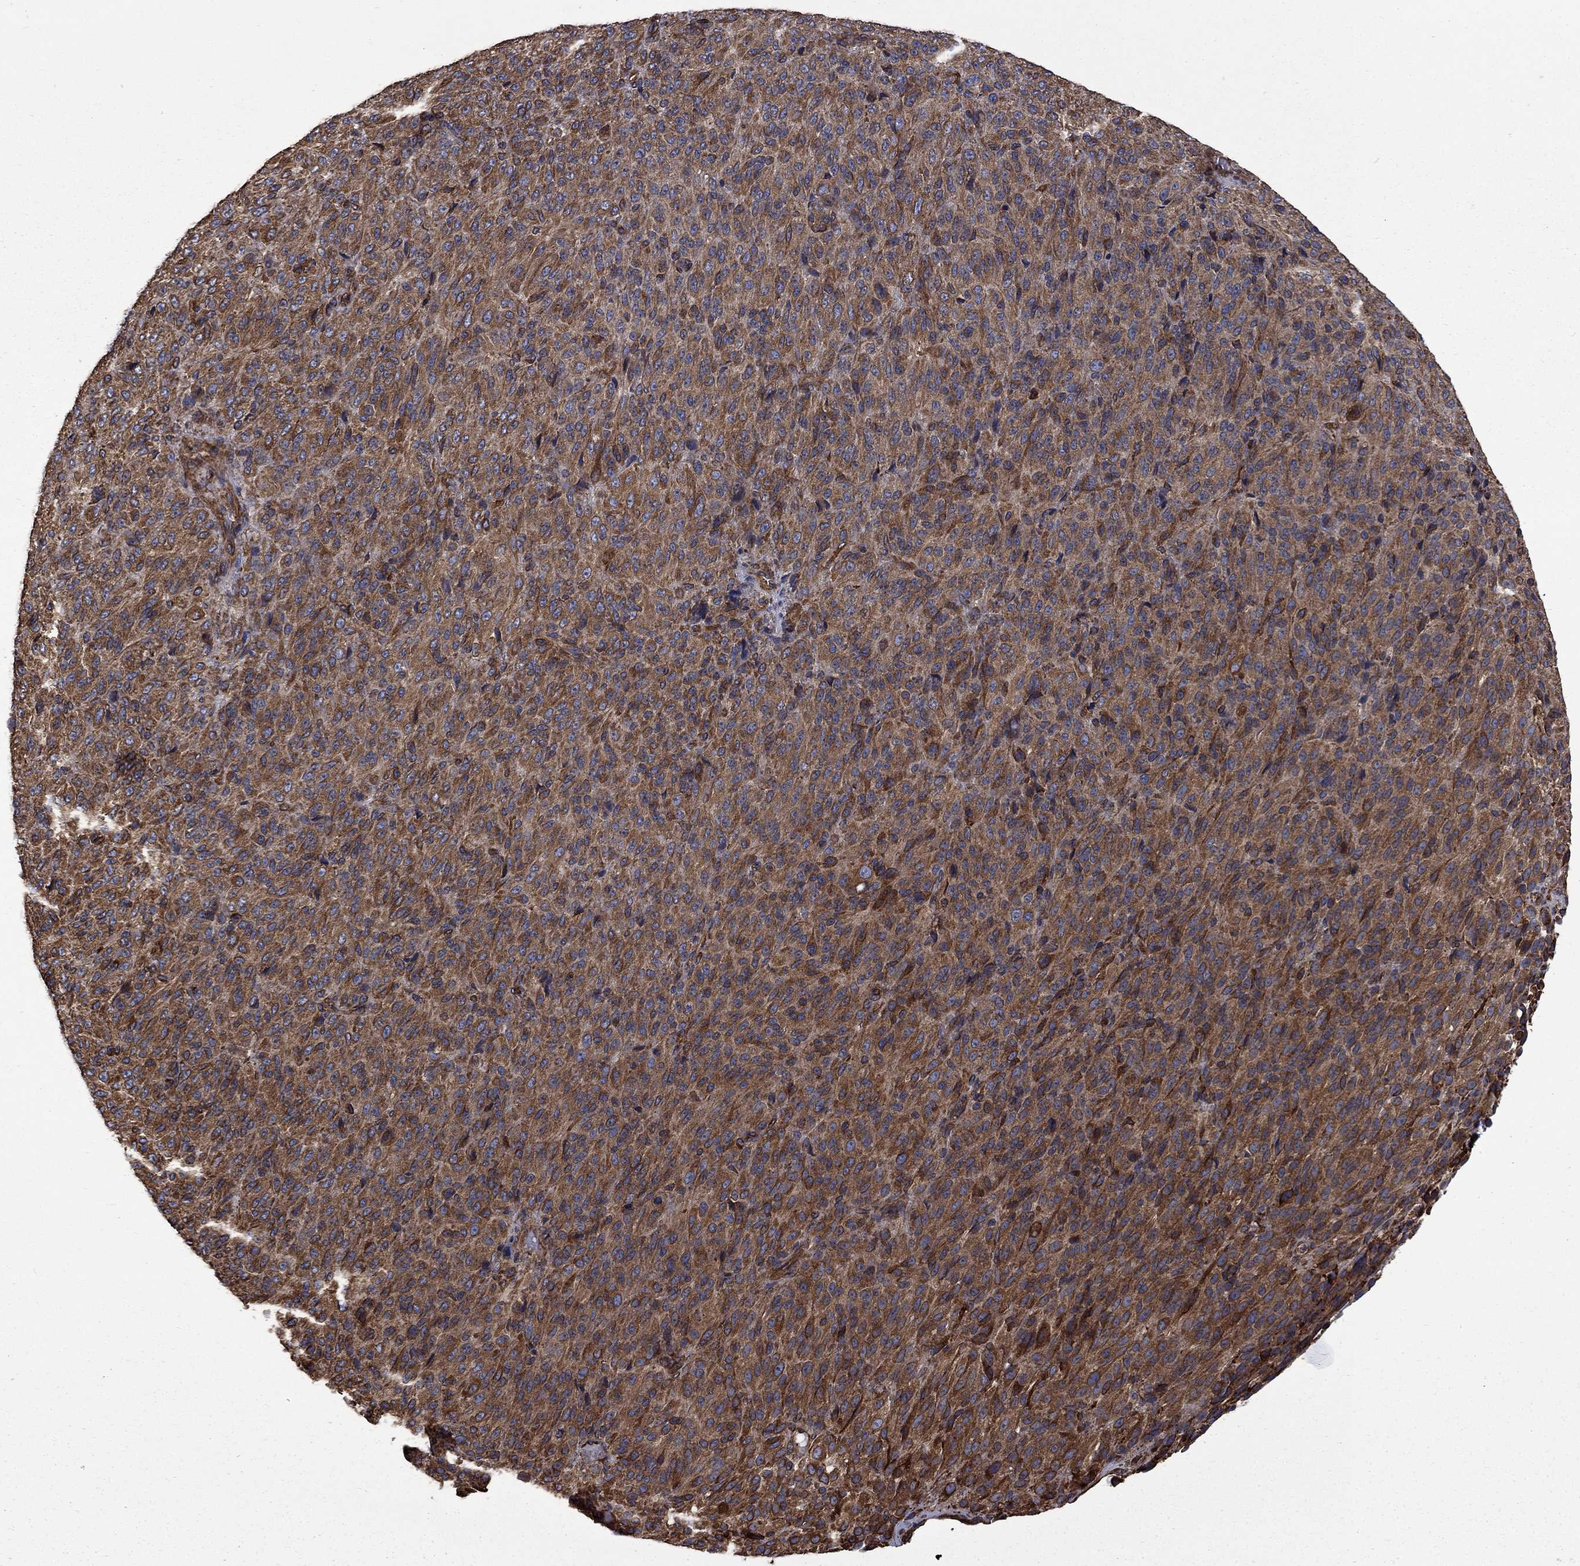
{"staining": {"intensity": "moderate", "quantity": ">75%", "location": "cytoplasmic/membranous"}, "tissue": "melanoma", "cell_type": "Tumor cells", "image_type": "cancer", "snomed": [{"axis": "morphology", "description": "Malignant melanoma, Metastatic site"}, {"axis": "topography", "description": "Brain"}], "caption": "Melanoma was stained to show a protein in brown. There is medium levels of moderate cytoplasmic/membranous expression in about >75% of tumor cells.", "gene": "CUTC", "patient": {"sex": "female", "age": 56}}